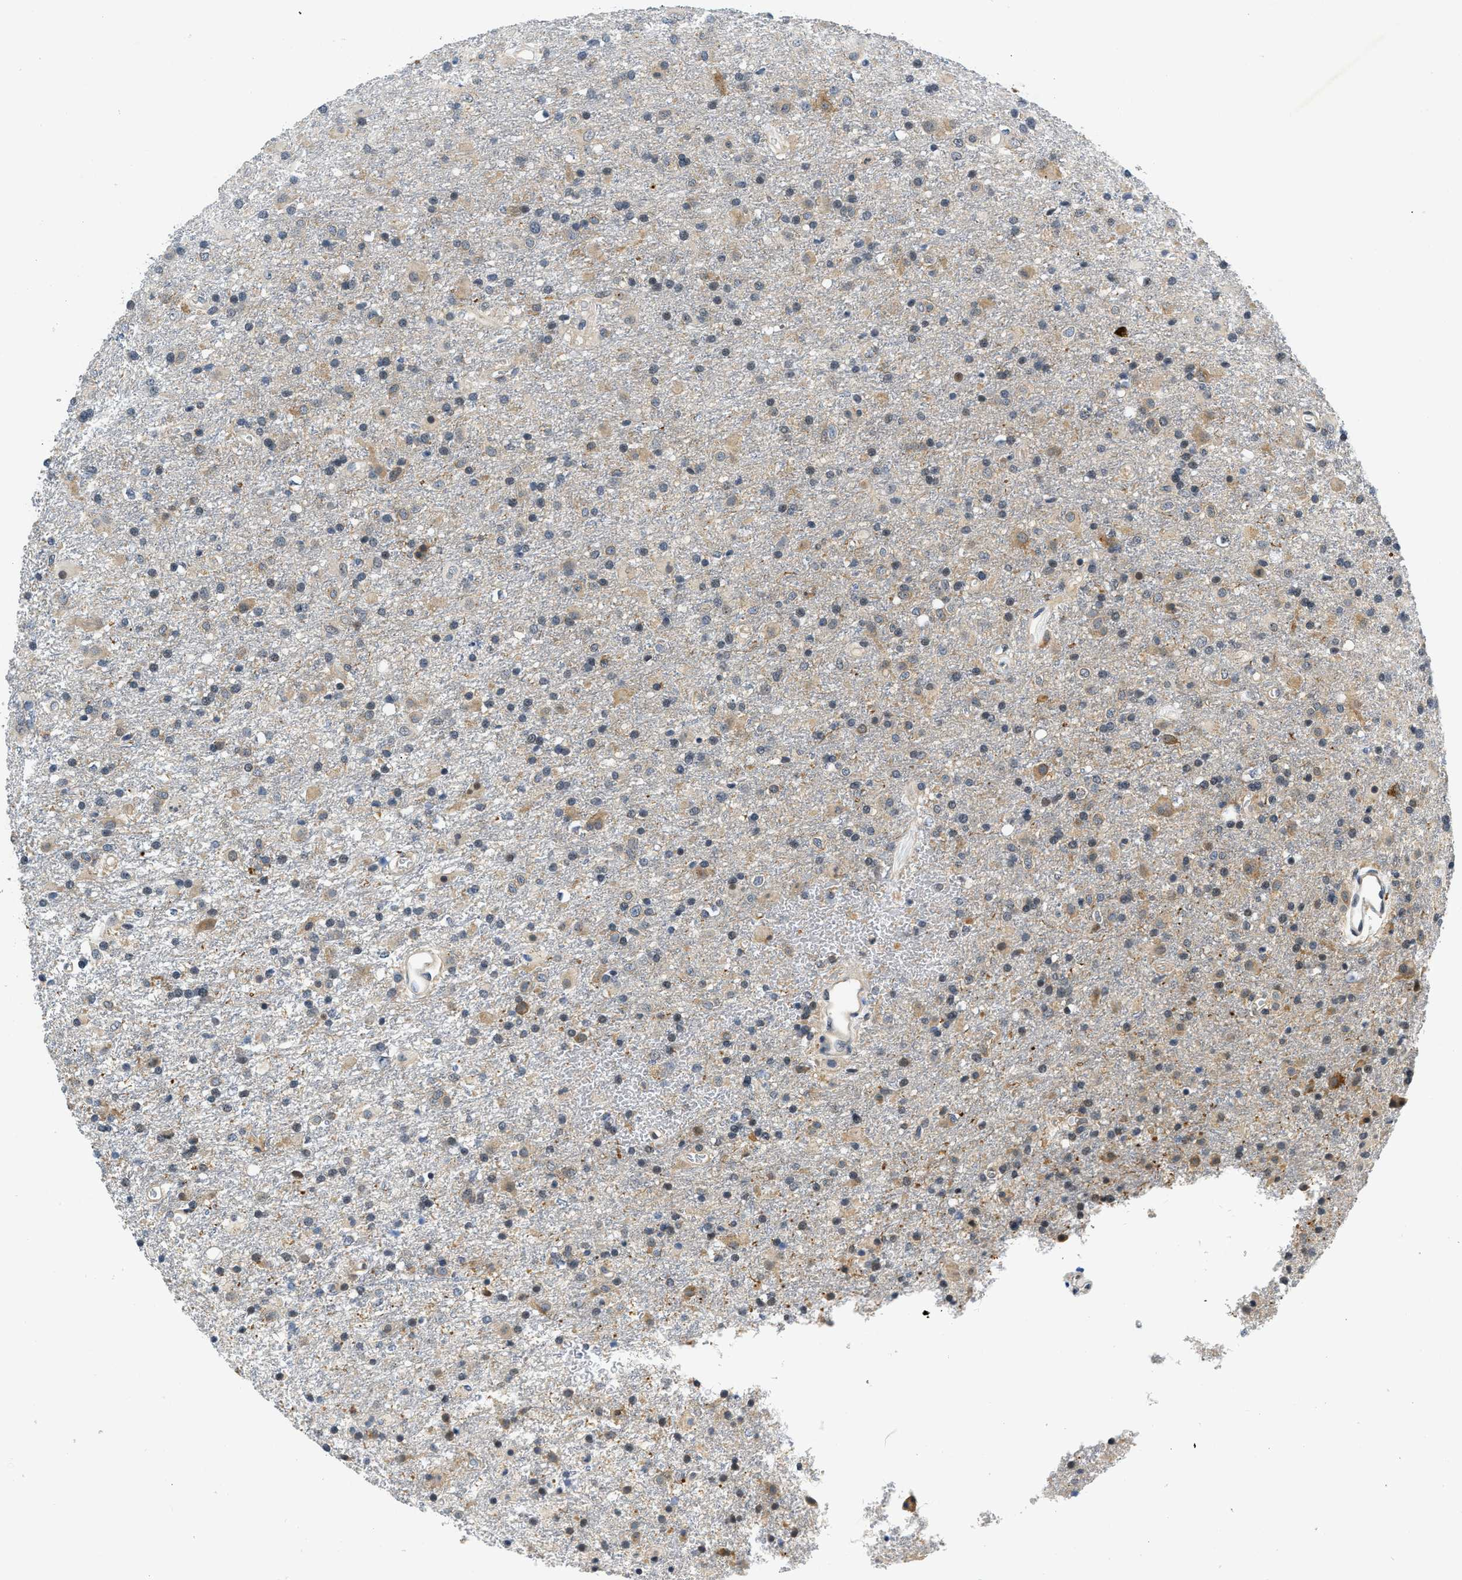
{"staining": {"intensity": "weak", "quantity": "25%-75%", "location": "cytoplasmic/membranous"}, "tissue": "glioma", "cell_type": "Tumor cells", "image_type": "cancer", "snomed": [{"axis": "morphology", "description": "Glioma, malignant, Low grade"}, {"axis": "topography", "description": "Brain"}], "caption": "Immunohistochemical staining of malignant glioma (low-grade) shows weak cytoplasmic/membranous protein positivity in approximately 25%-75% of tumor cells. (DAB (3,3'-diaminobenzidine) = brown stain, brightfield microscopy at high magnification).", "gene": "SMAD4", "patient": {"sex": "male", "age": 65}}